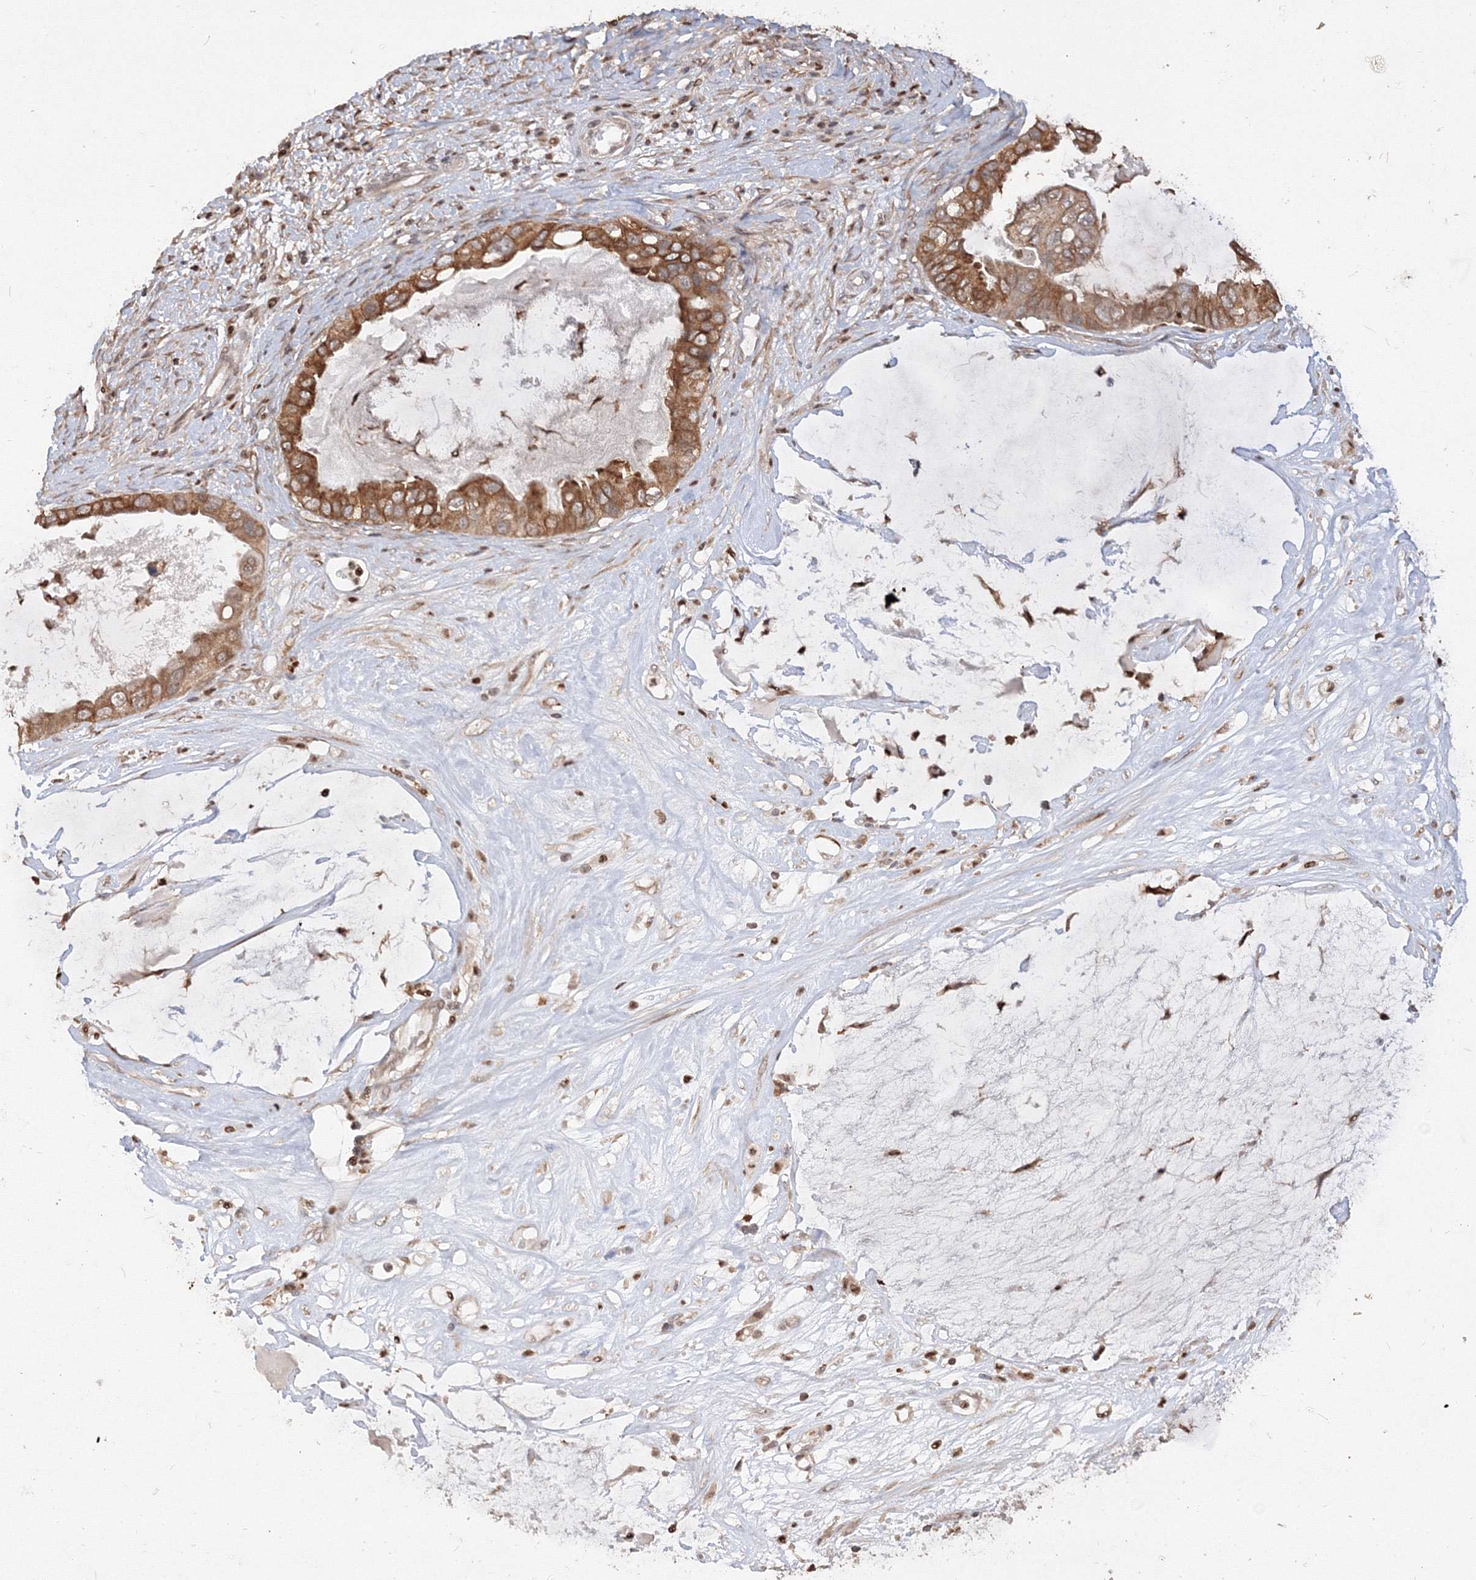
{"staining": {"intensity": "moderate", "quantity": ">75%", "location": "cytoplasmic/membranous"}, "tissue": "ovarian cancer", "cell_type": "Tumor cells", "image_type": "cancer", "snomed": [{"axis": "morphology", "description": "Cystadenocarcinoma, mucinous, NOS"}, {"axis": "topography", "description": "Ovary"}], "caption": "Human ovarian cancer stained for a protein (brown) shows moderate cytoplasmic/membranous positive positivity in about >75% of tumor cells.", "gene": "TMEM50B", "patient": {"sex": "female", "age": 80}}